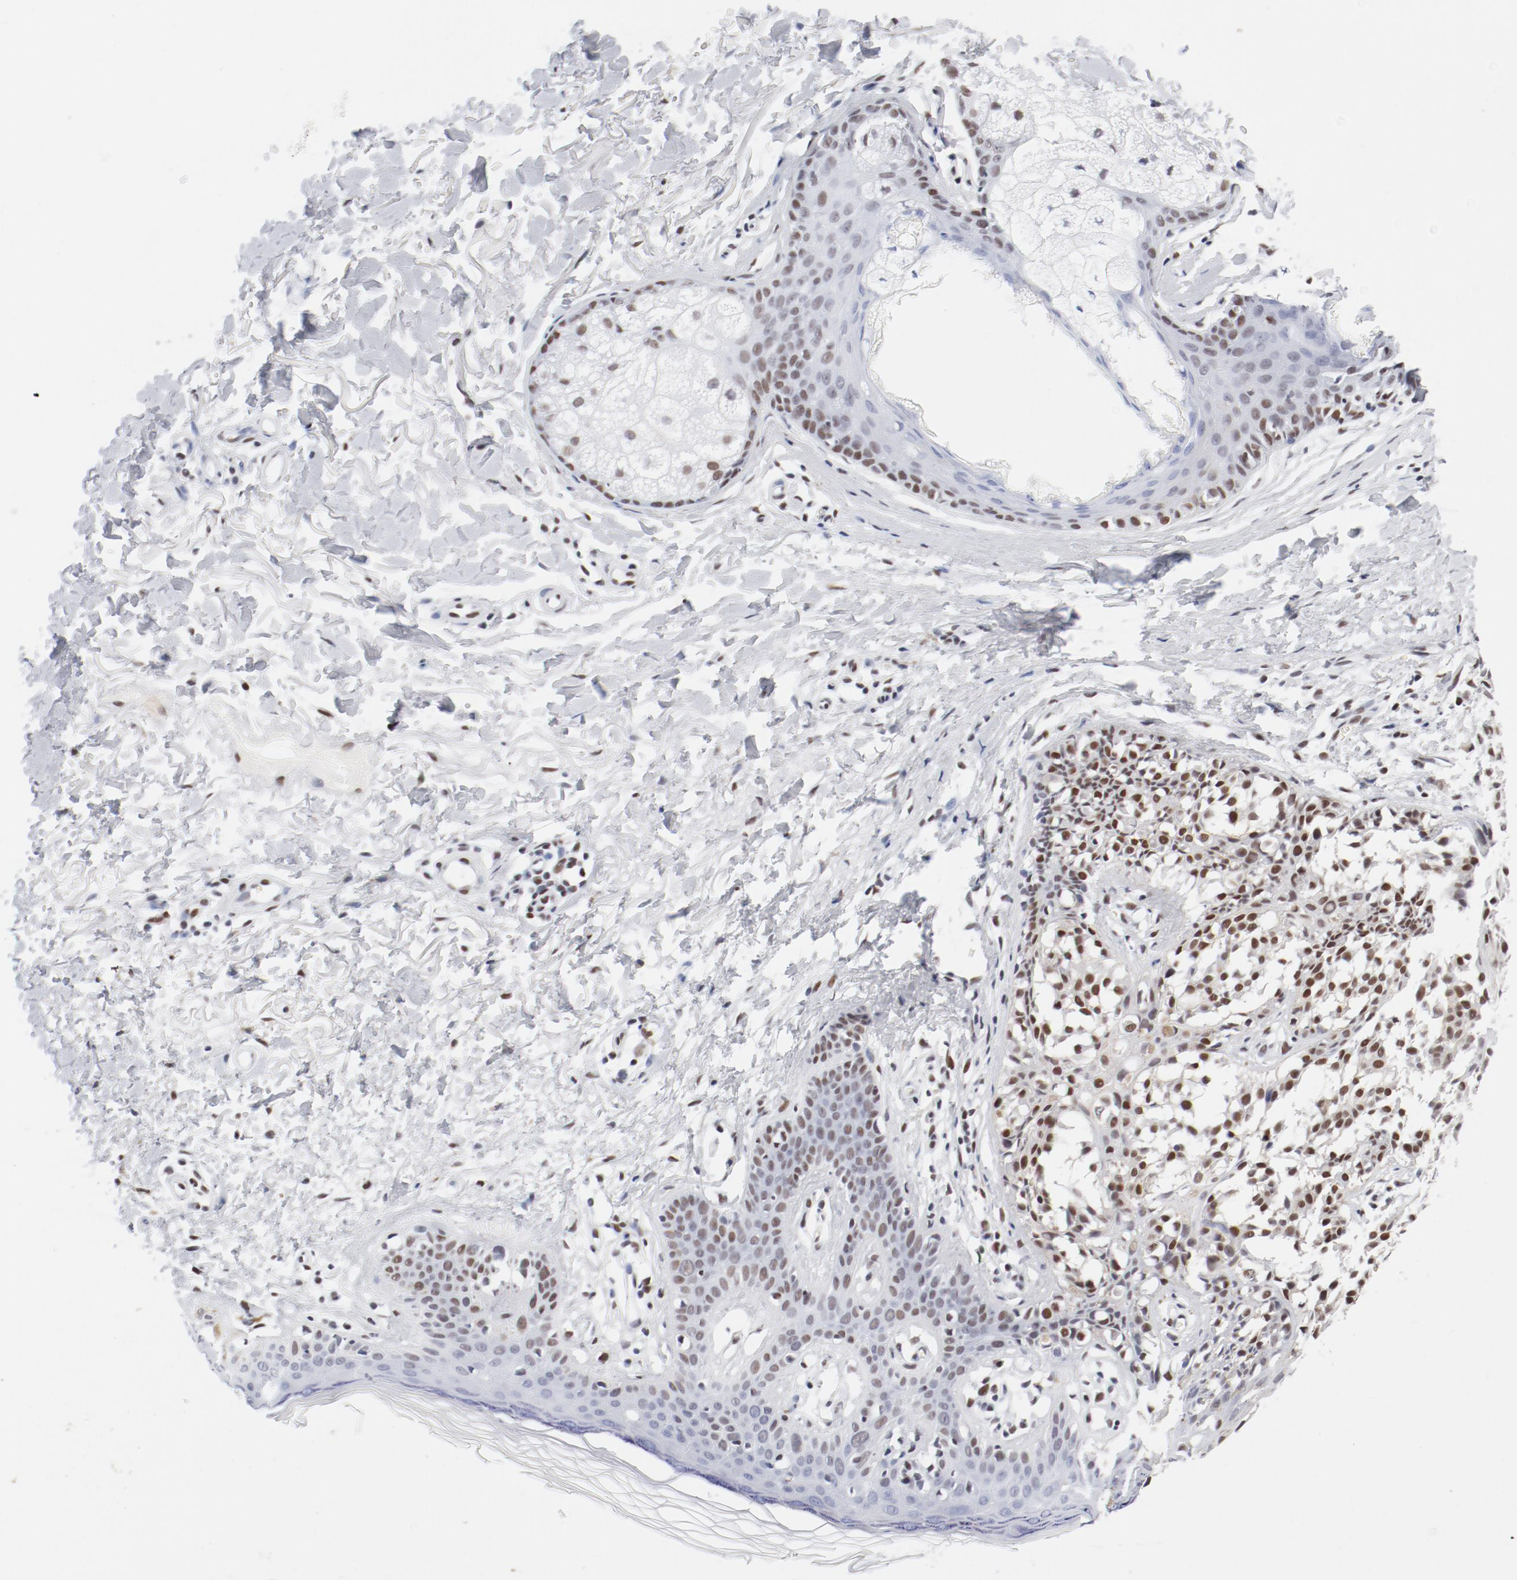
{"staining": {"intensity": "moderate", "quantity": ">75%", "location": "cytoplasmic/membranous,nuclear"}, "tissue": "melanoma", "cell_type": "Tumor cells", "image_type": "cancer", "snomed": [{"axis": "morphology", "description": "Malignant melanoma, NOS"}, {"axis": "topography", "description": "Skin"}], "caption": "Immunohistochemistry (IHC) (DAB (3,3'-diaminobenzidine)) staining of melanoma exhibits moderate cytoplasmic/membranous and nuclear protein positivity in approximately >75% of tumor cells.", "gene": "ATF2", "patient": {"sex": "male", "age": 76}}